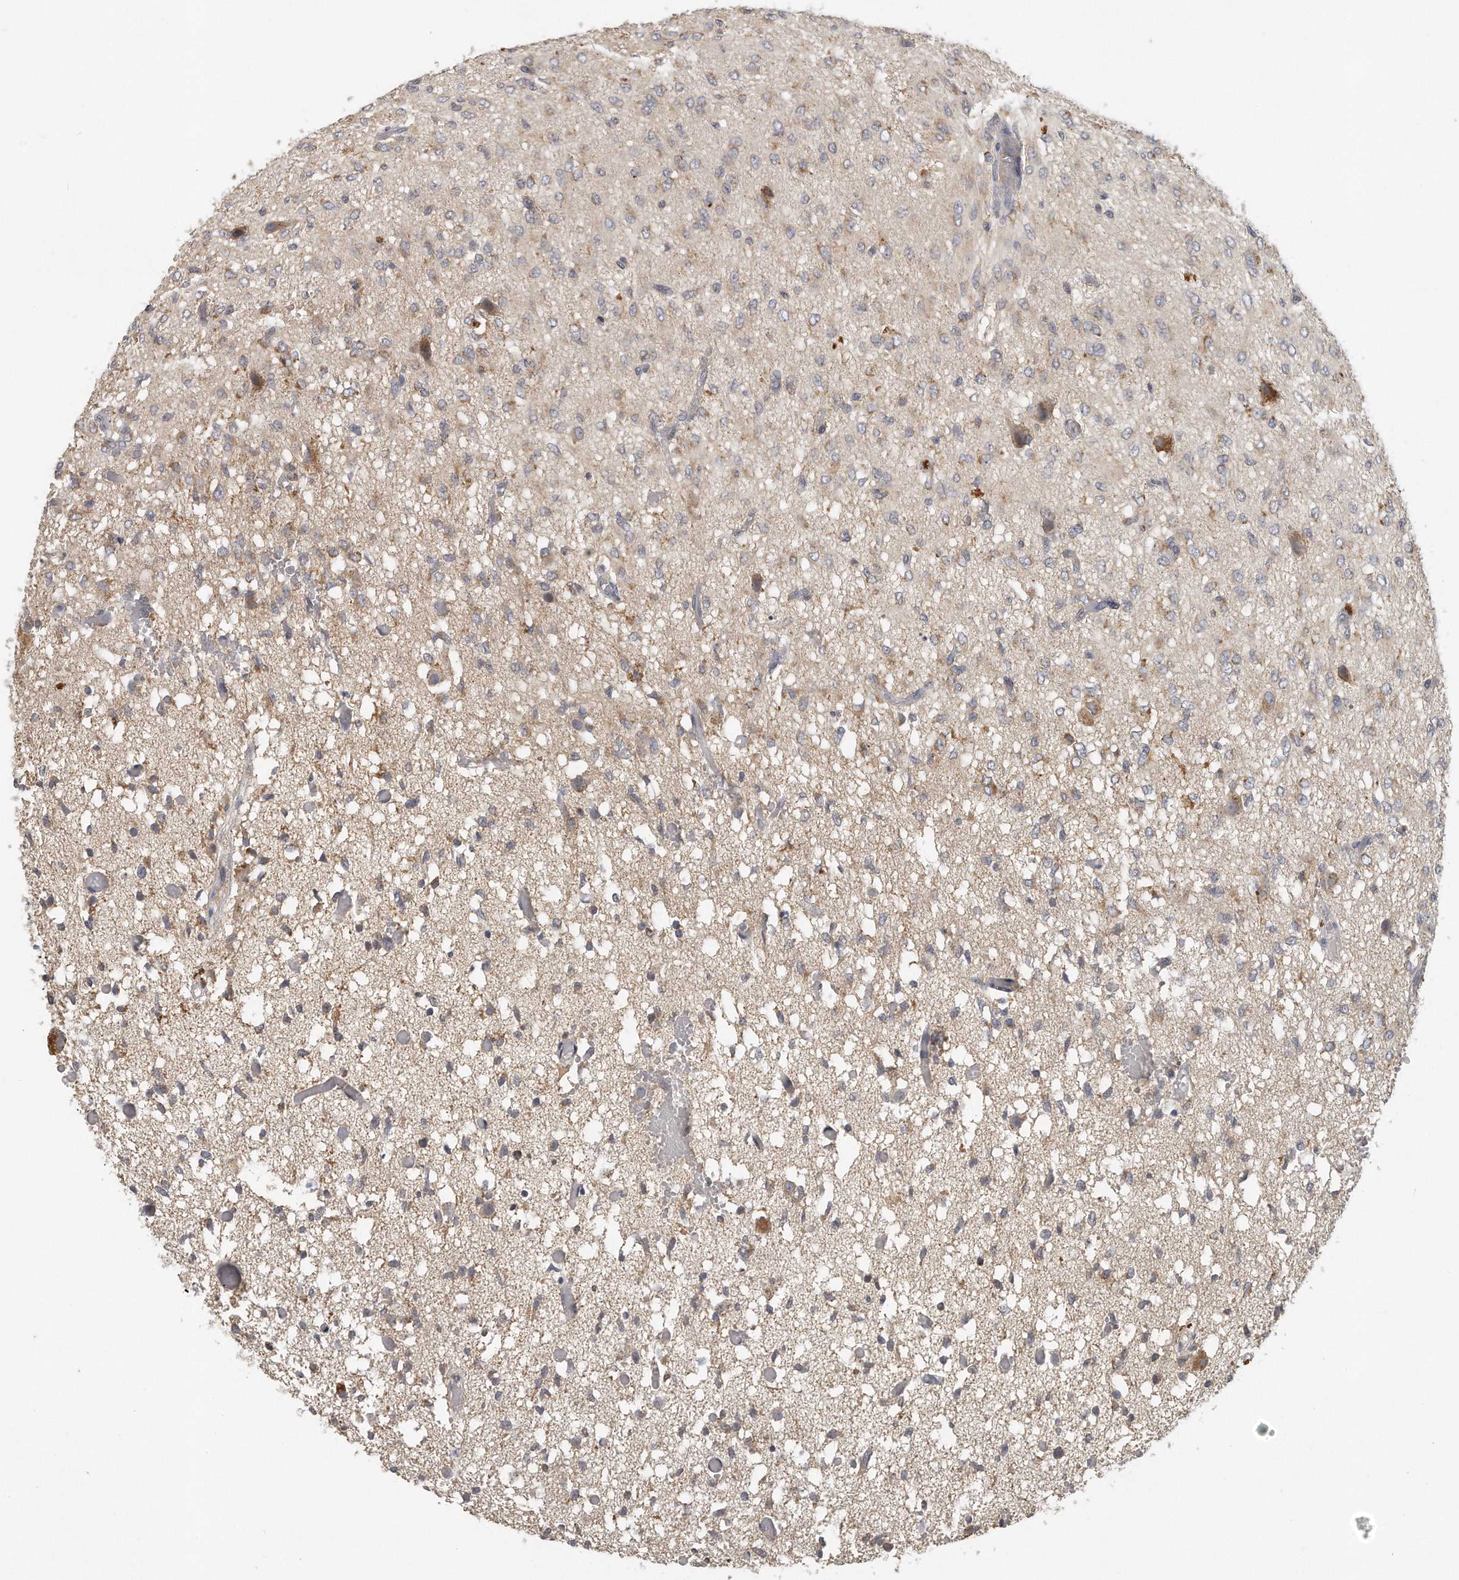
{"staining": {"intensity": "weak", "quantity": "<25%", "location": "cytoplasmic/membranous"}, "tissue": "glioma", "cell_type": "Tumor cells", "image_type": "cancer", "snomed": [{"axis": "morphology", "description": "Glioma, malignant, High grade"}, {"axis": "topography", "description": "Brain"}], "caption": "Protein analysis of glioma reveals no significant positivity in tumor cells.", "gene": "TRAPPC14", "patient": {"sex": "female", "age": 59}}